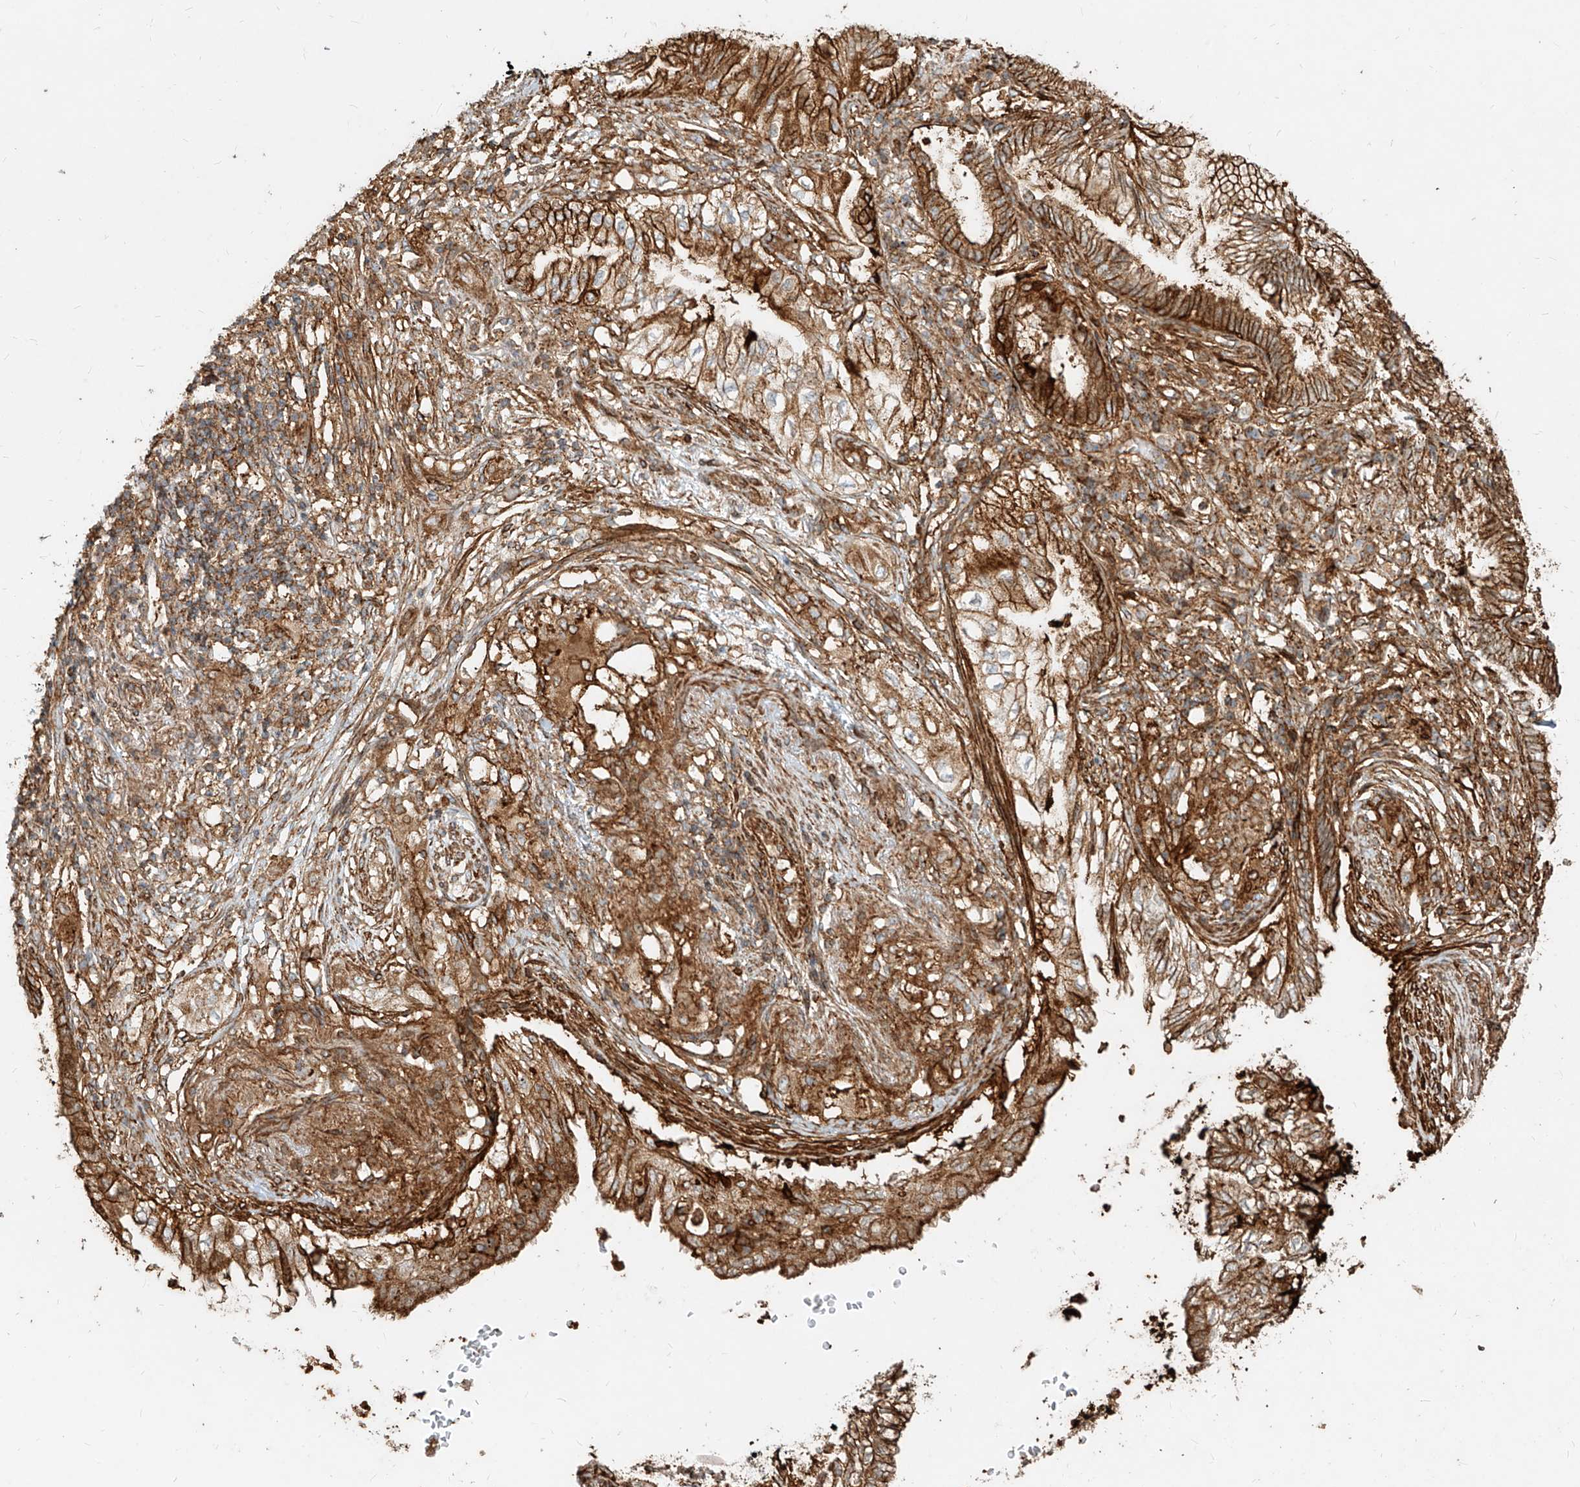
{"staining": {"intensity": "moderate", "quantity": ">75%", "location": "cytoplasmic/membranous"}, "tissue": "lung cancer", "cell_type": "Tumor cells", "image_type": "cancer", "snomed": [{"axis": "morphology", "description": "Adenocarcinoma, NOS"}, {"axis": "topography", "description": "Lung"}], "caption": "A high-resolution image shows immunohistochemistry (IHC) staining of lung cancer, which shows moderate cytoplasmic/membranous staining in about >75% of tumor cells. The staining is performed using DAB brown chromogen to label protein expression. The nuclei are counter-stained blue using hematoxylin.", "gene": "MTX2", "patient": {"sex": "female", "age": 70}}